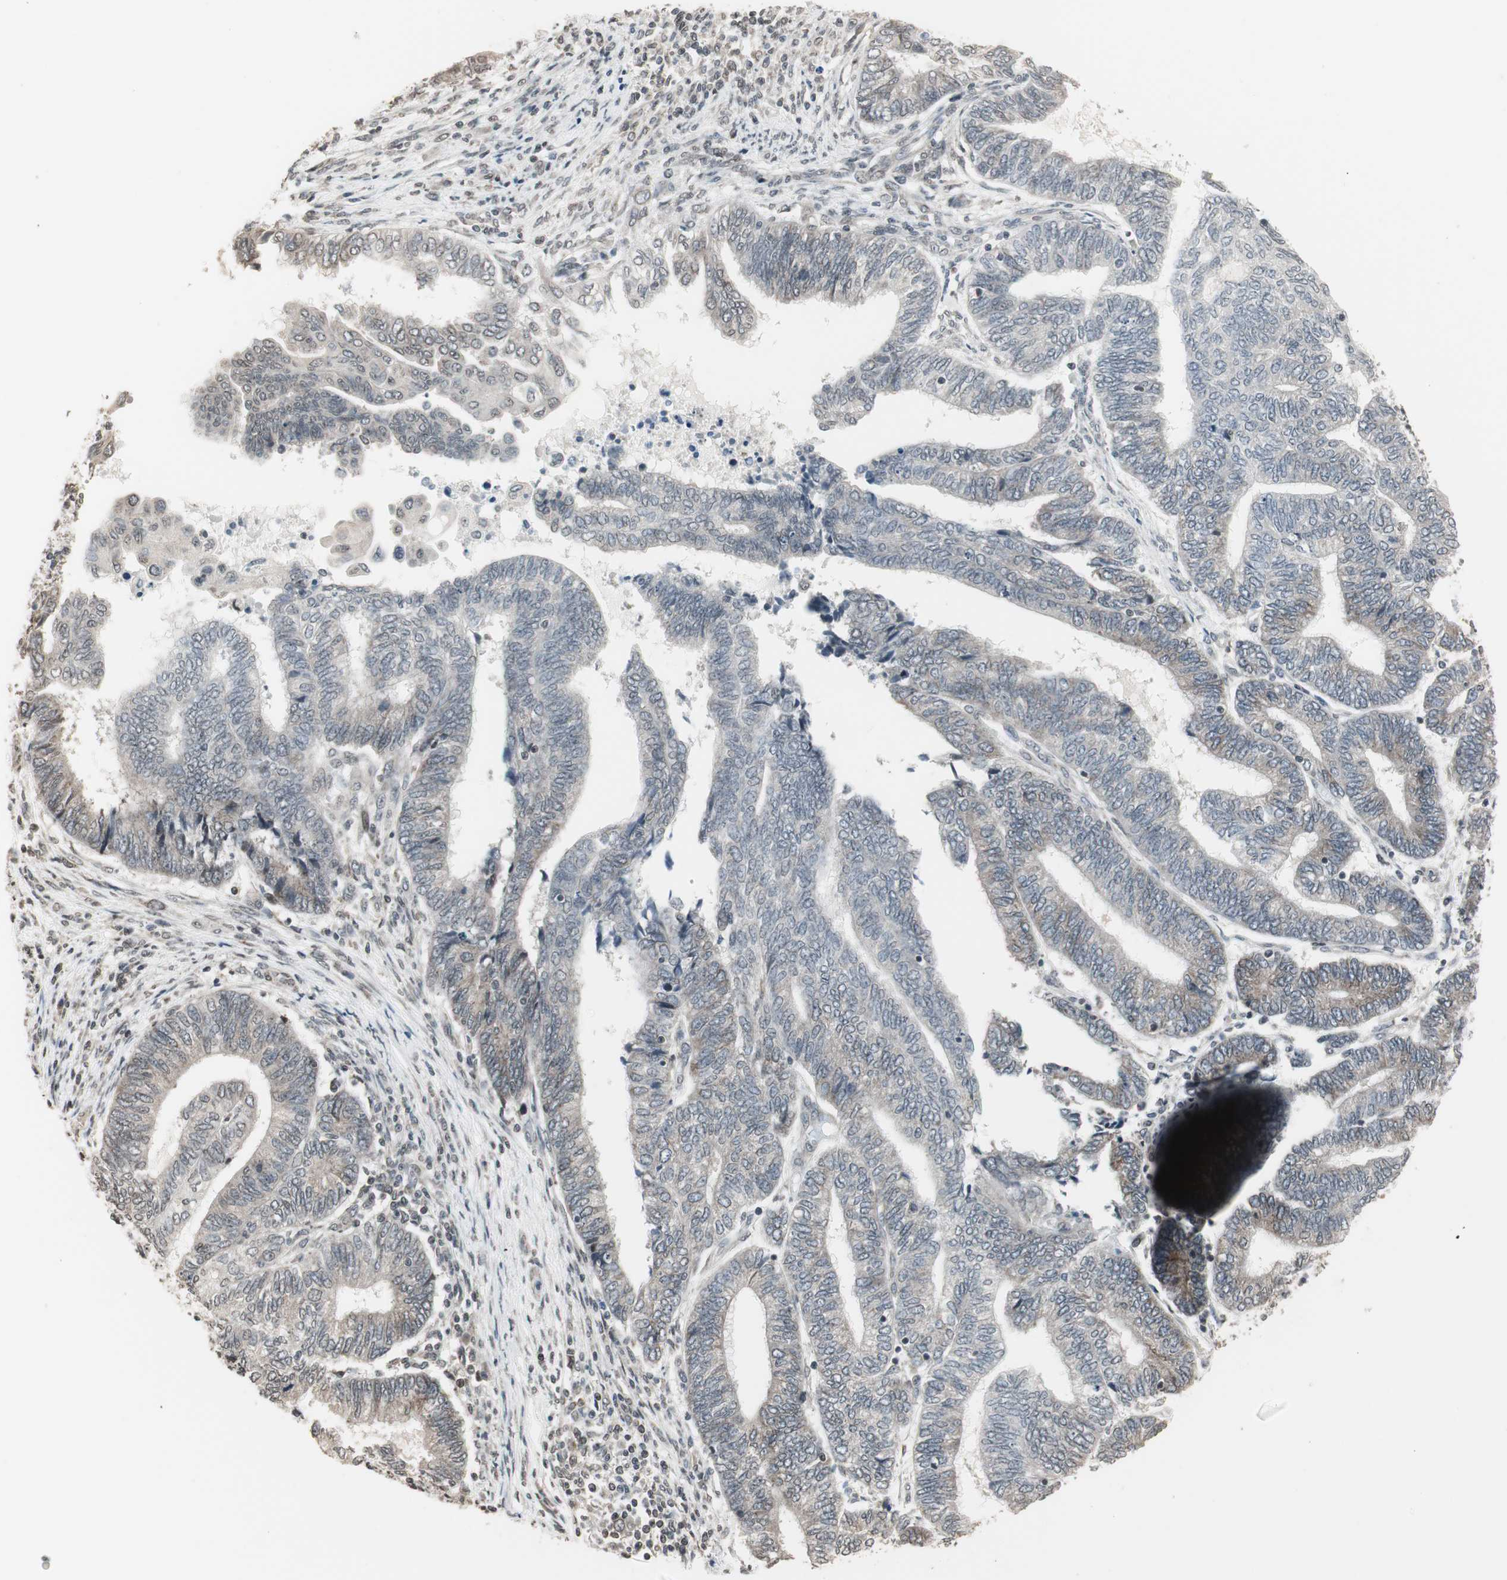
{"staining": {"intensity": "weak", "quantity": "<25%", "location": "cytoplasmic/membranous"}, "tissue": "endometrial cancer", "cell_type": "Tumor cells", "image_type": "cancer", "snomed": [{"axis": "morphology", "description": "Adenocarcinoma, NOS"}, {"axis": "topography", "description": "Uterus"}, {"axis": "topography", "description": "Endometrium"}], "caption": "Tumor cells are negative for protein expression in human endometrial adenocarcinoma. (DAB (3,3'-diaminobenzidine) immunohistochemistry (IHC), high magnification).", "gene": "CBLC", "patient": {"sex": "female", "age": 70}}